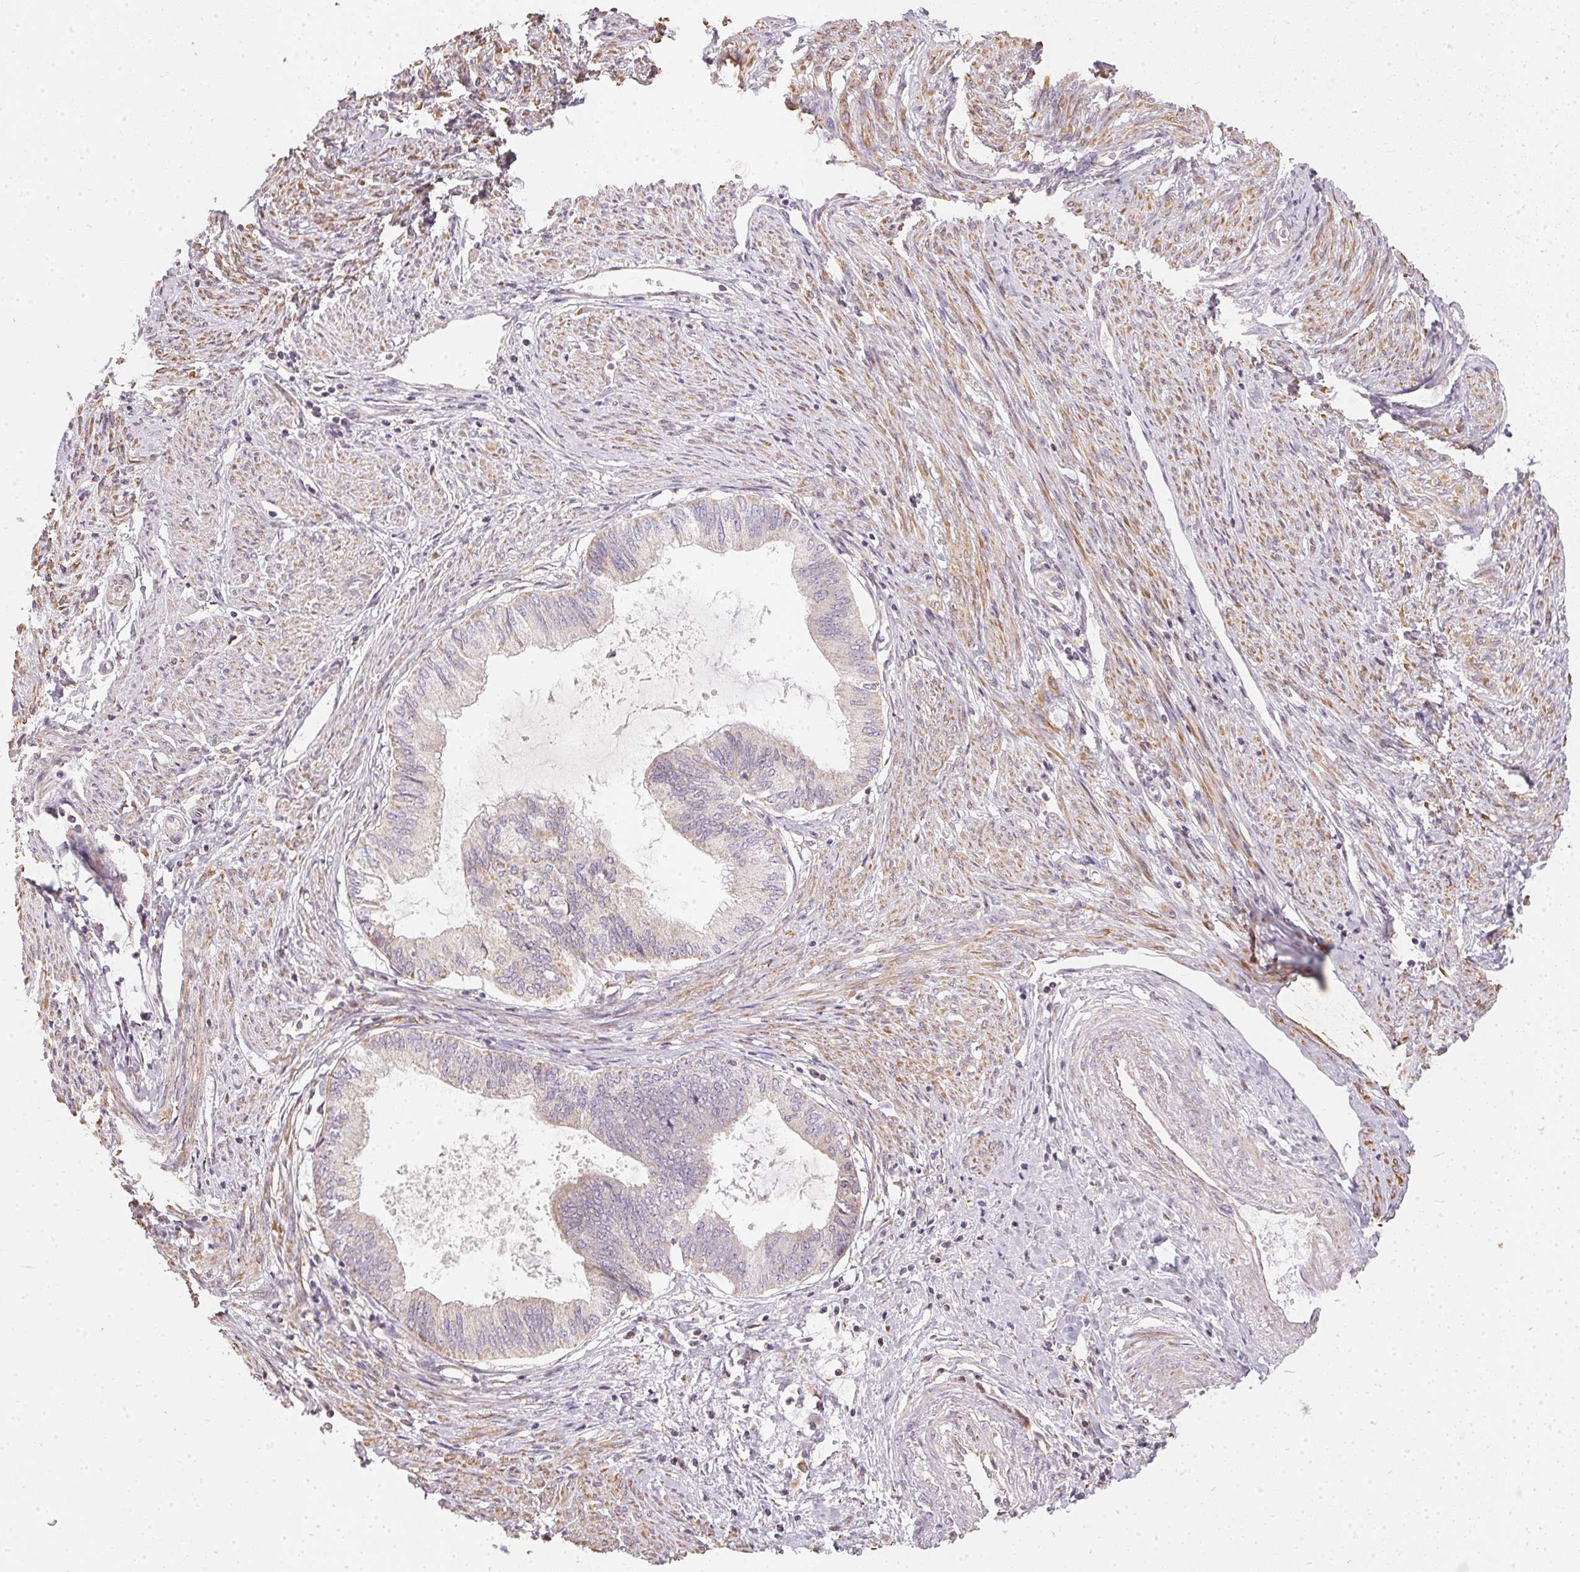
{"staining": {"intensity": "negative", "quantity": "none", "location": "none"}, "tissue": "endometrial cancer", "cell_type": "Tumor cells", "image_type": "cancer", "snomed": [{"axis": "morphology", "description": "Adenocarcinoma, NOS"}, {"axis": "topography", "description": "Endometrium"}], "caption": "Tumor cells are negative for brown protein staining in endometrial cancer.", "gene": "VWA5B2", "patient": {"sex": "female", "age": 86}}